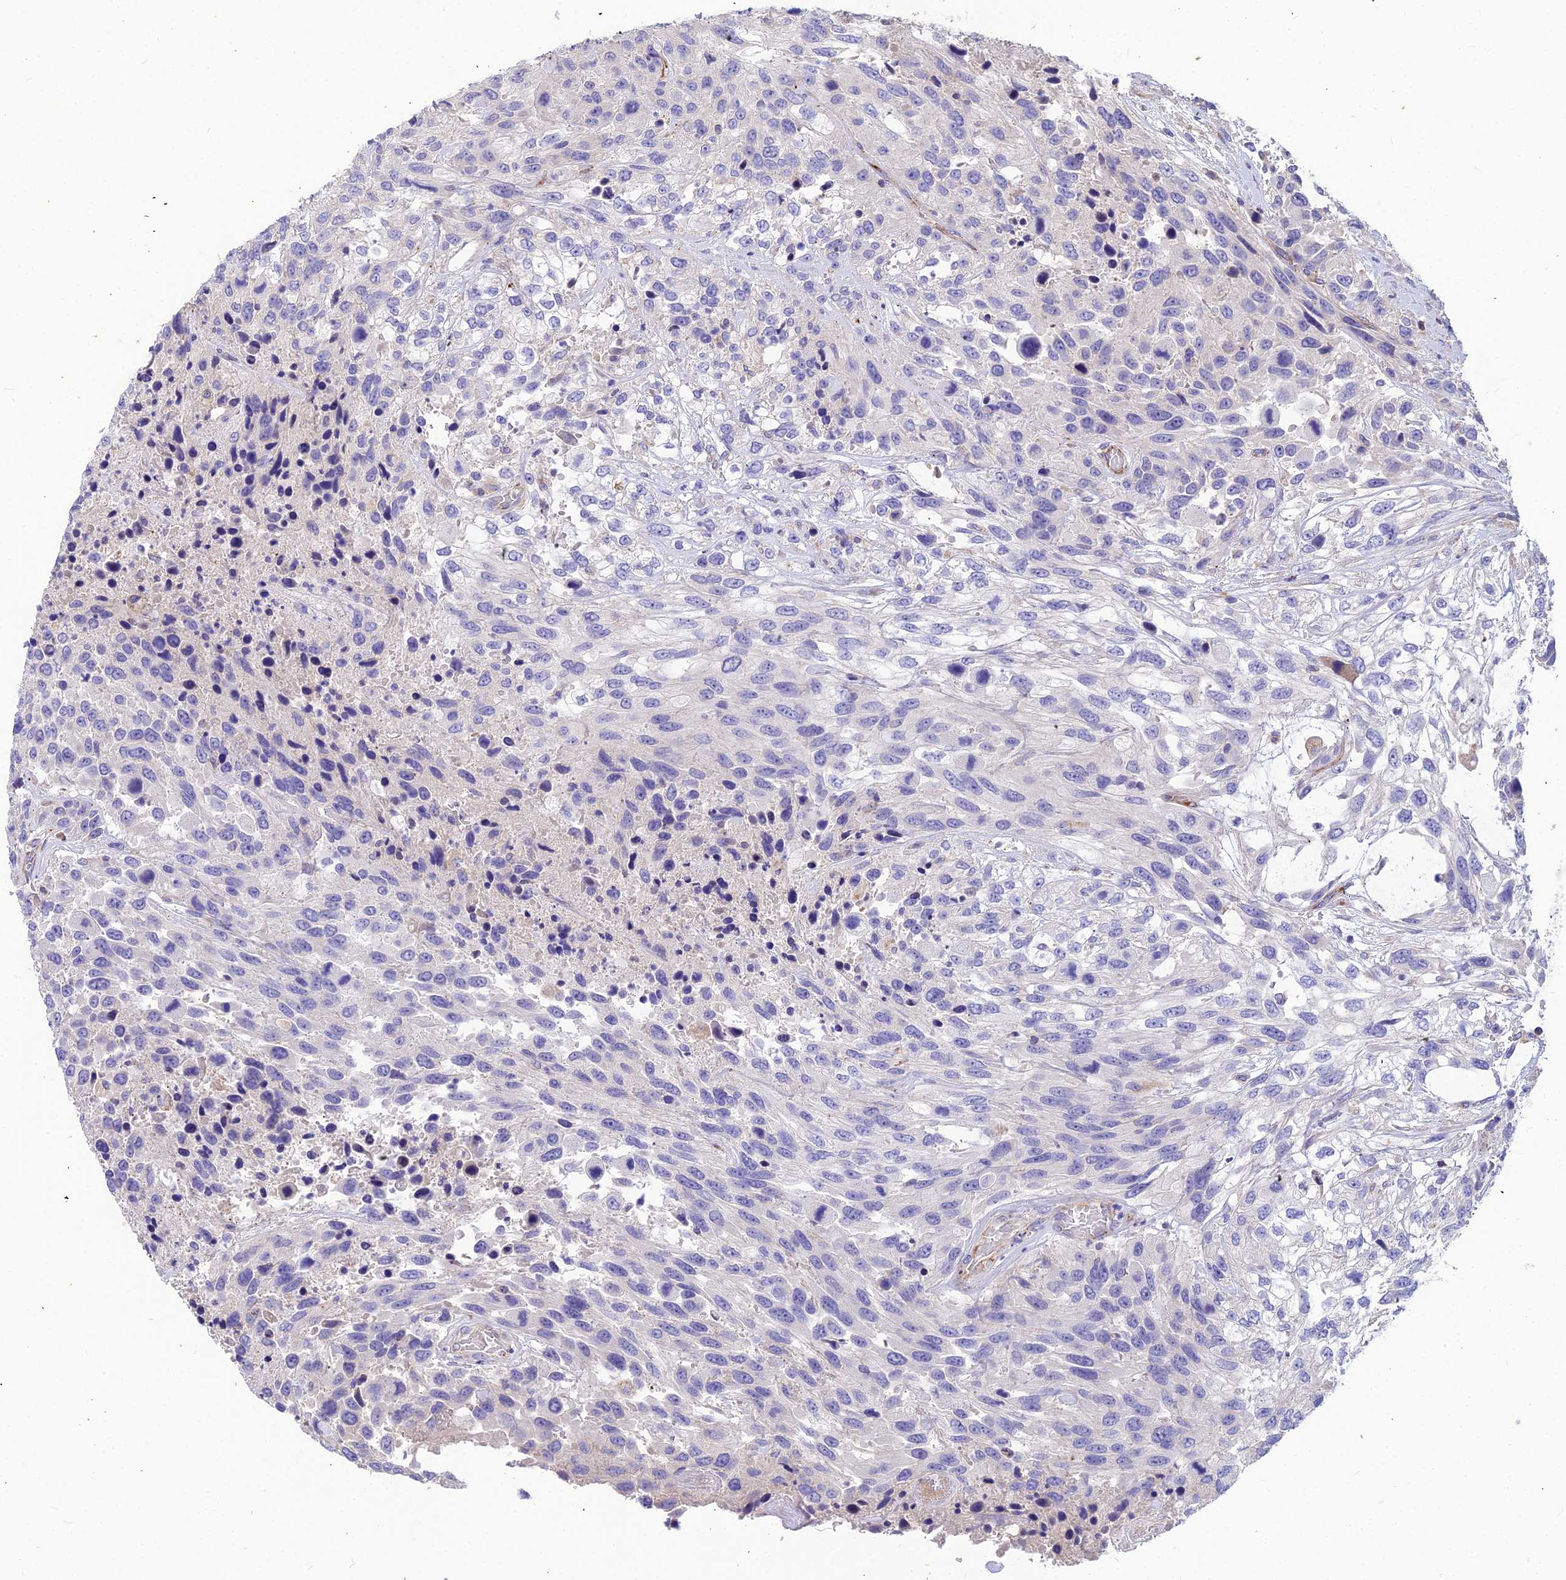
{"staining": {"intensity": "negative", "quantity": "none", "location": "none"}, "tissue": "urothelial cancer", "cell_type": "Tumor cells", "image_type": "cancer", "snomed": [{"axis": "morphology", "description": "Urothelial carcinoma, High grade"}, {"axis": "topography", "description": "Urinary bladder"}], "caption": "A photomicrograph of human urothelial cancer is negative for staining in tumor cells.", "gene": "ASPHD1", "patient": {"sex": "female", "age": 70}}